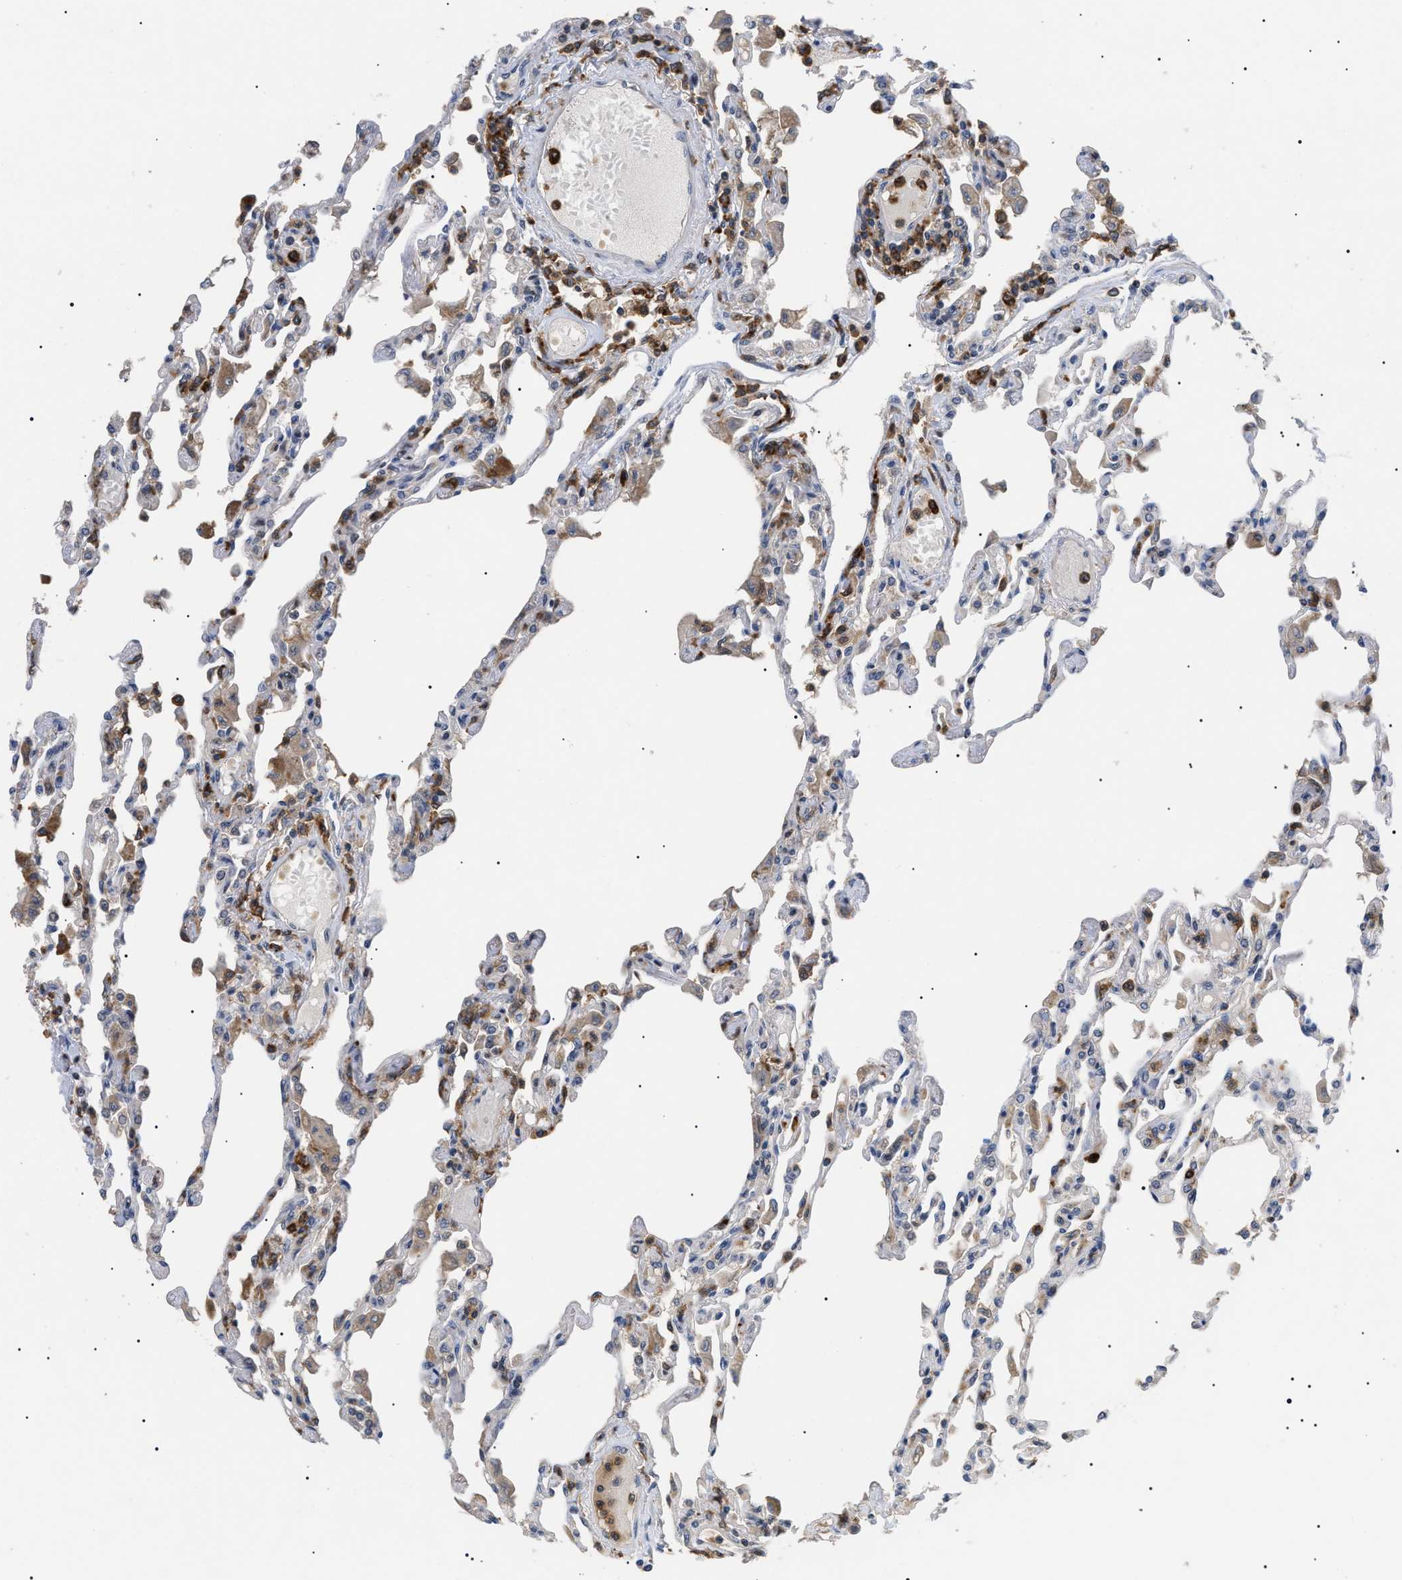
{"staining": {"intensity": "weak", "quantity": "<25%", "location": "cytoplasmic/membranous"}, "tissue": "lung", "cell_type": "Alveolar cells", "image_type": "normal", "snomed": [{"axis": "morphology", "description": "Normal tissue, NOS"}, {"axis": "topography", "description": "Bronchus"}, {"axis": "topography", "description": "Lung"}], "caption": "Human lung stained for a protein using IHC displays no positivity in alveolar cells.", "gene": "CD300A", "patient": {"sex": "female", "age": 49}}